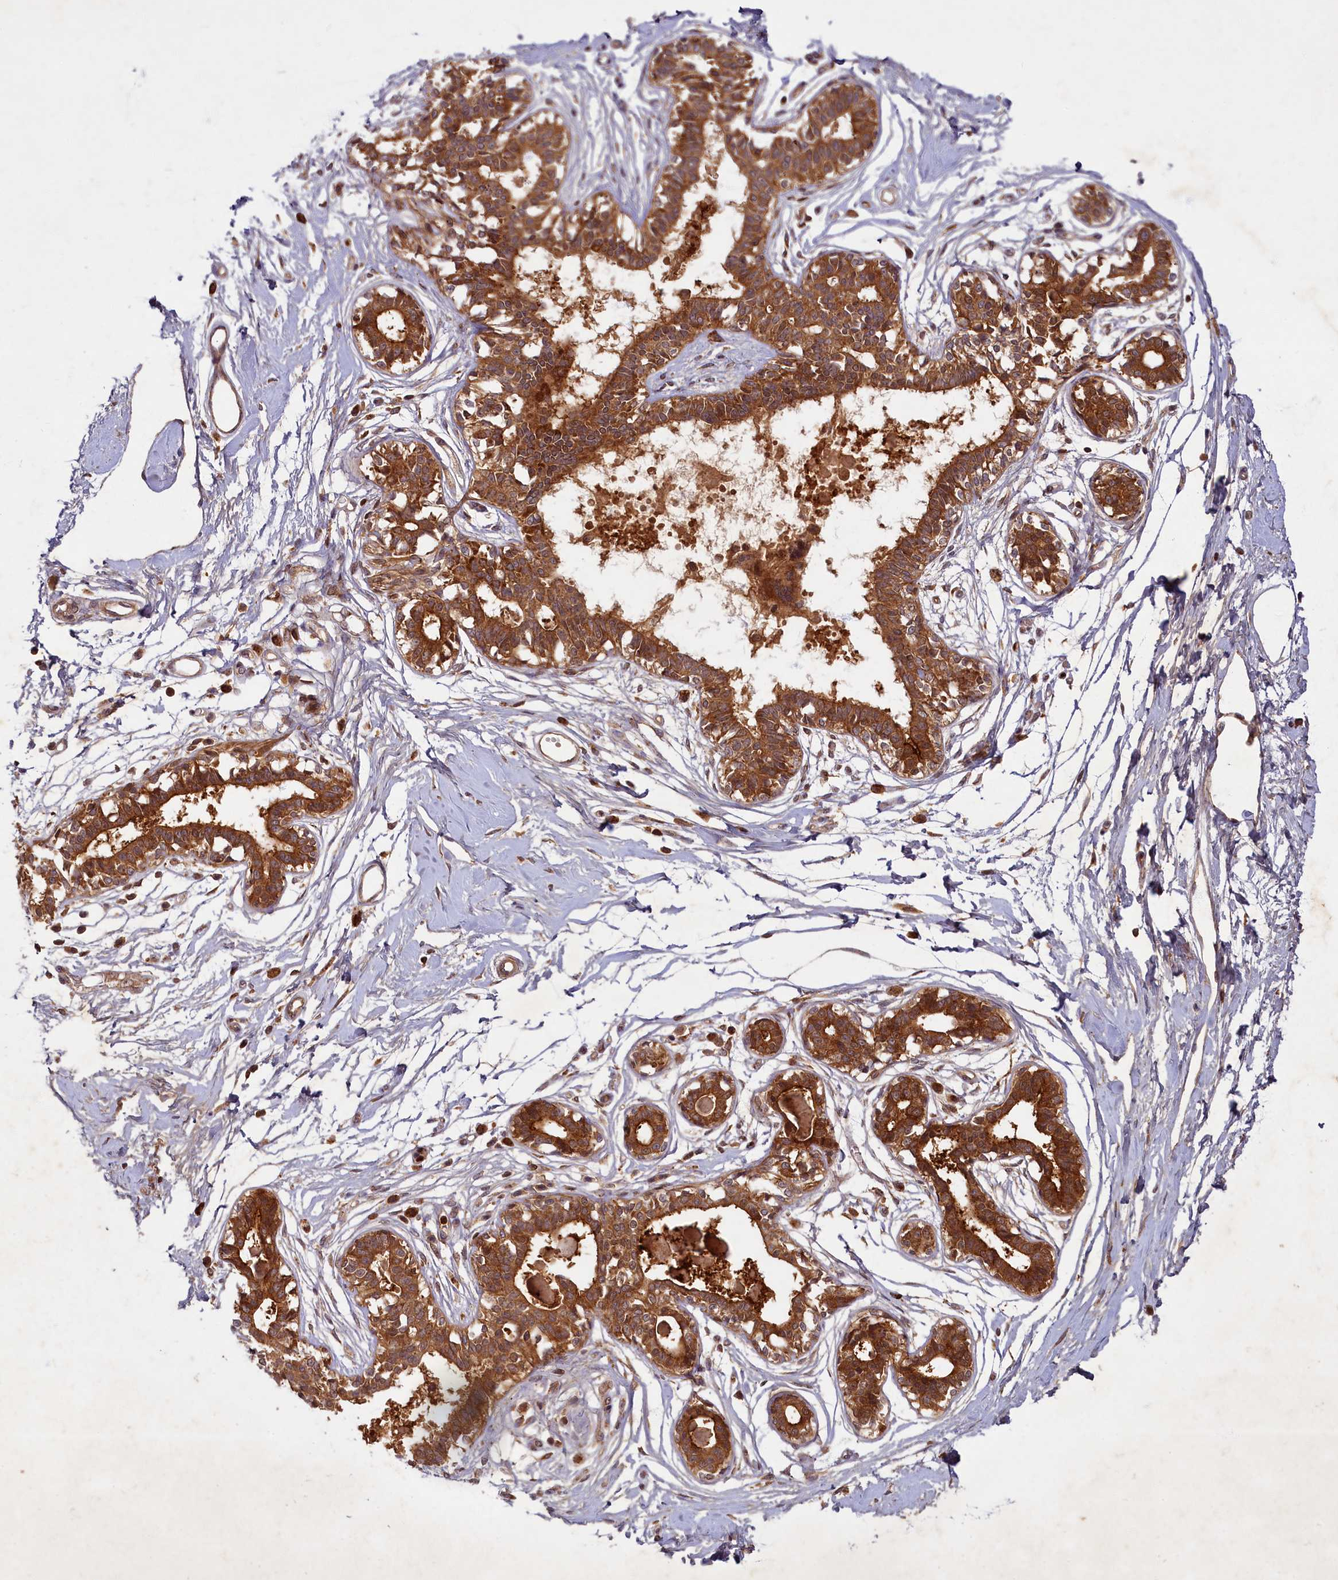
{"staining": {"intensity": "weak", "quantity": ">75%", "location": "cytoplasmic/membranous"}, "tissue": "breast", "cell_type": "Adipocytes", "image_type": "normal", "snomed": [{"axis": "morphology", "description": "Normal tissue, NOS"}, {"axis": "topography", "description": "Breast"}], "caption": "Brown immunohistochemical staining in normal breast shows weak cytoplasmic/membranous positivity in about >75% of adipocytes.", "gene": "SLC11A2", "patient": {"sex": "female", "age": 45}}